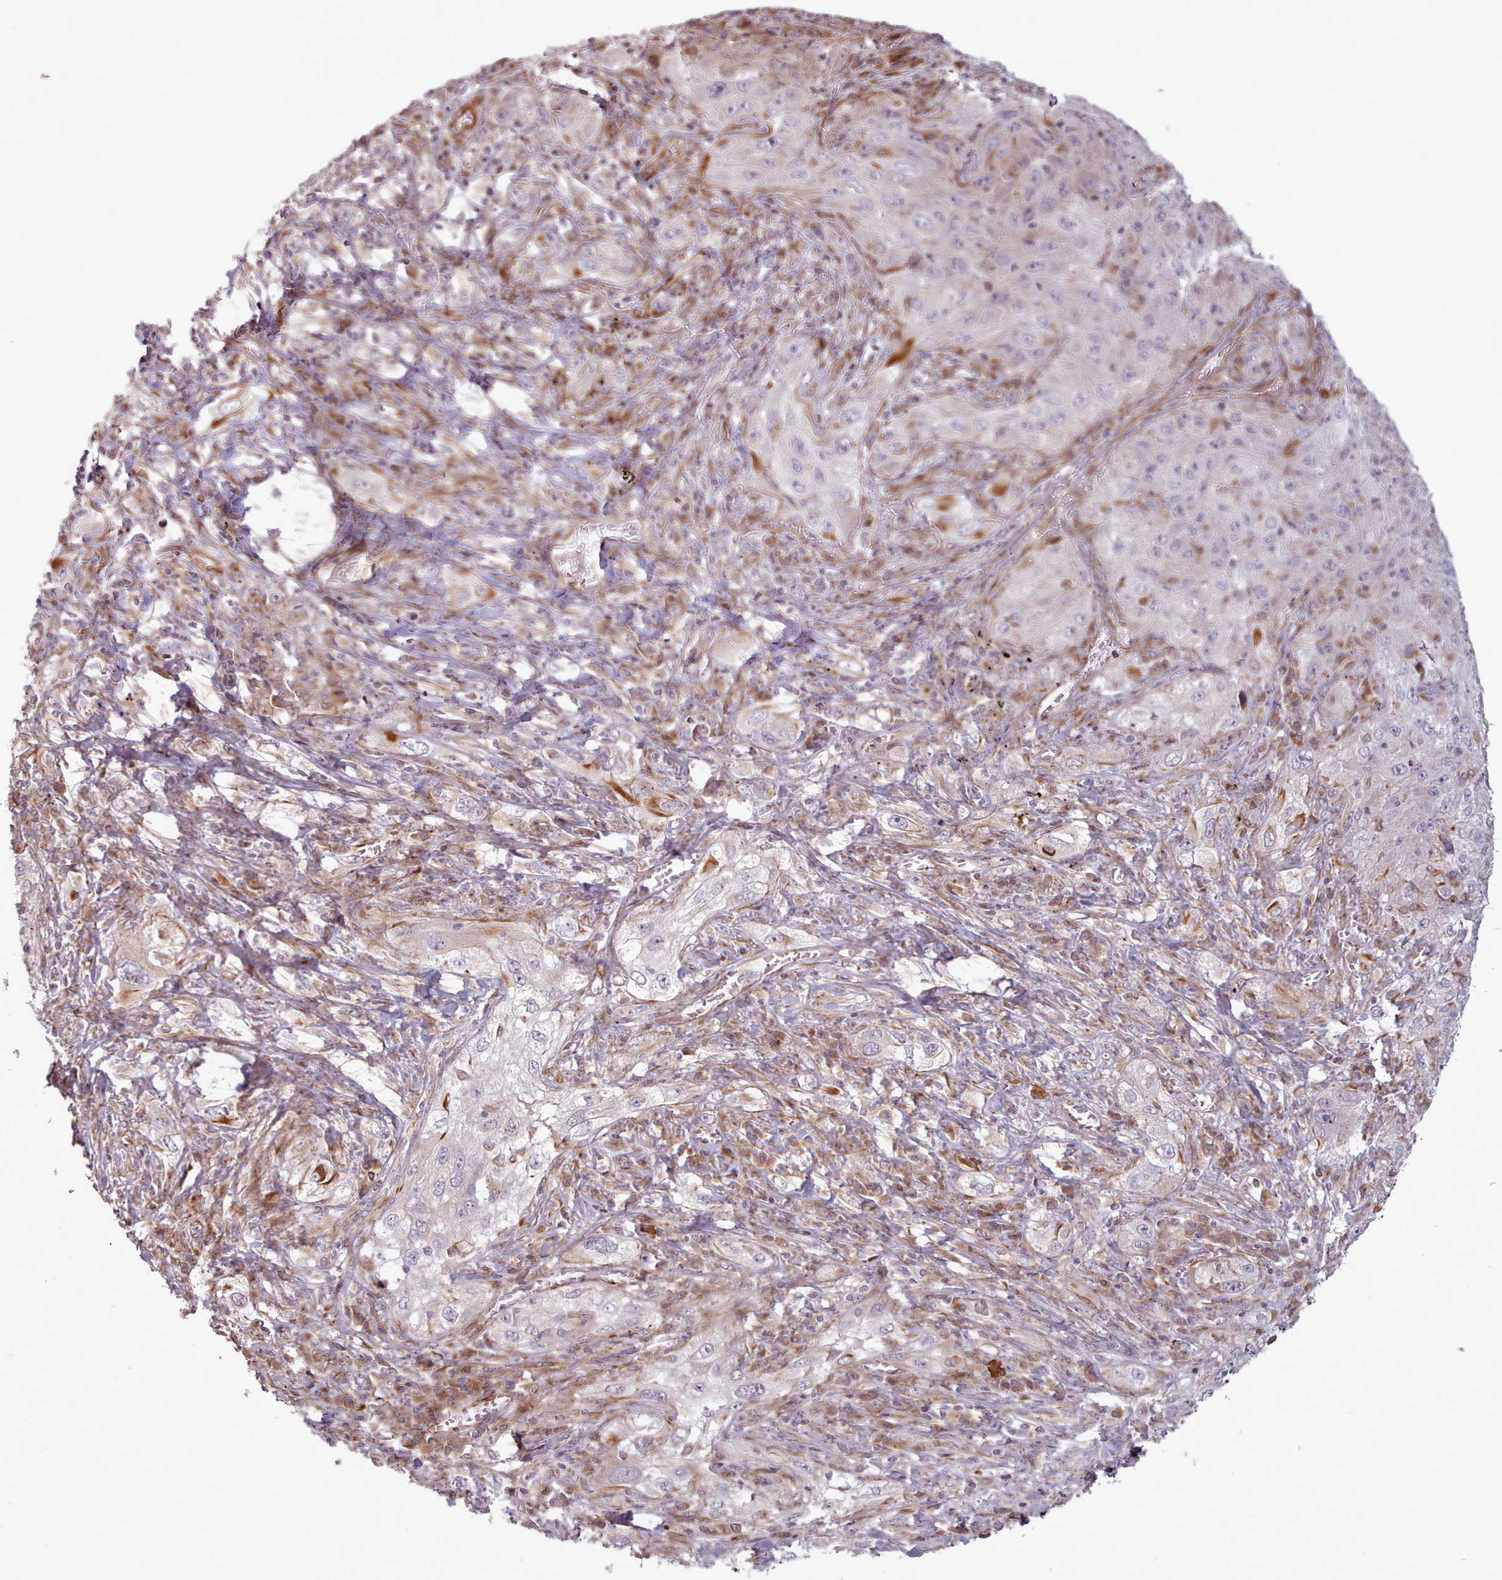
{"staining": {"intensity": "negative", "quantity": "none", "location": "none"}, "tissue": "lung cancer", "cell_type": "Tumor cells", "image_type": "cancer", "snomed": [{"axis": "morphology", "description": "Squamous cell carcinoma, NOS"}, {"axis": "topography", "description": "Lung"}], "caption": "High magnification brightfield microscopy of lung cancer stained with DAB (3,3'-diaminobenzidine) (brown) and counterstained with hematoxylin (blue): tumor cells show no significant staining.", "gene": "GBGT1", "patient": {"sex": "female", "age": 69}}